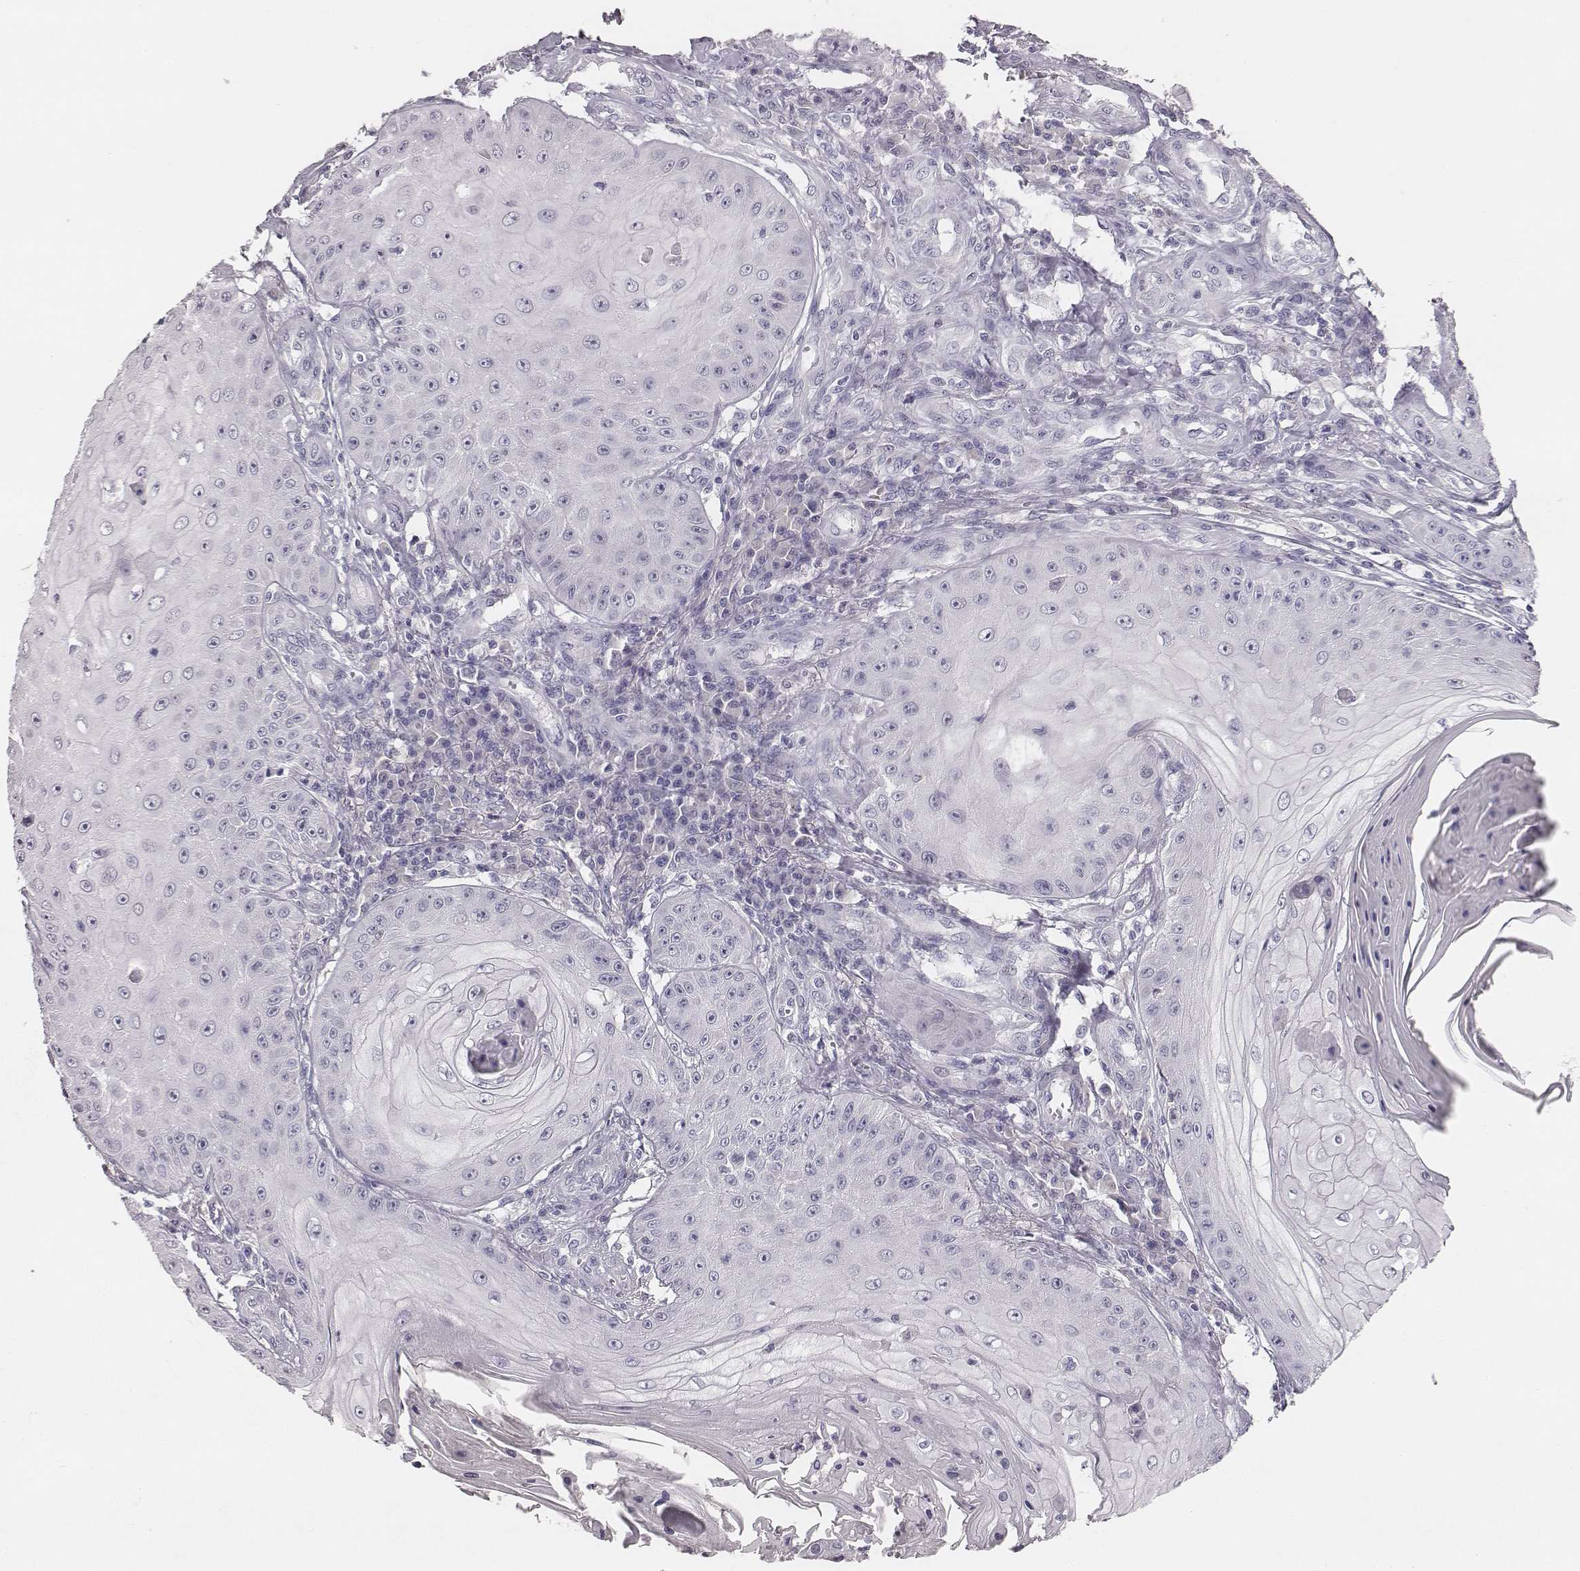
{"staining": {"intensity": "negative", "quantity": "none", "location": "none"}, "tissue": "skin cancer", "cell_type": "Tumor cells", "image_type": "cancer", "snomed": [{"axis": "morphology", "description": "Squamous cell carcinoma, NOS"}, {"axis": "topography", "description": "Skin"}], "caption": "Tumor cells are negative for brown protein staining in squamous cell carcinoma (skin).", "gene": "MYH6", "patient": {"sex": "male", "age": 70}}